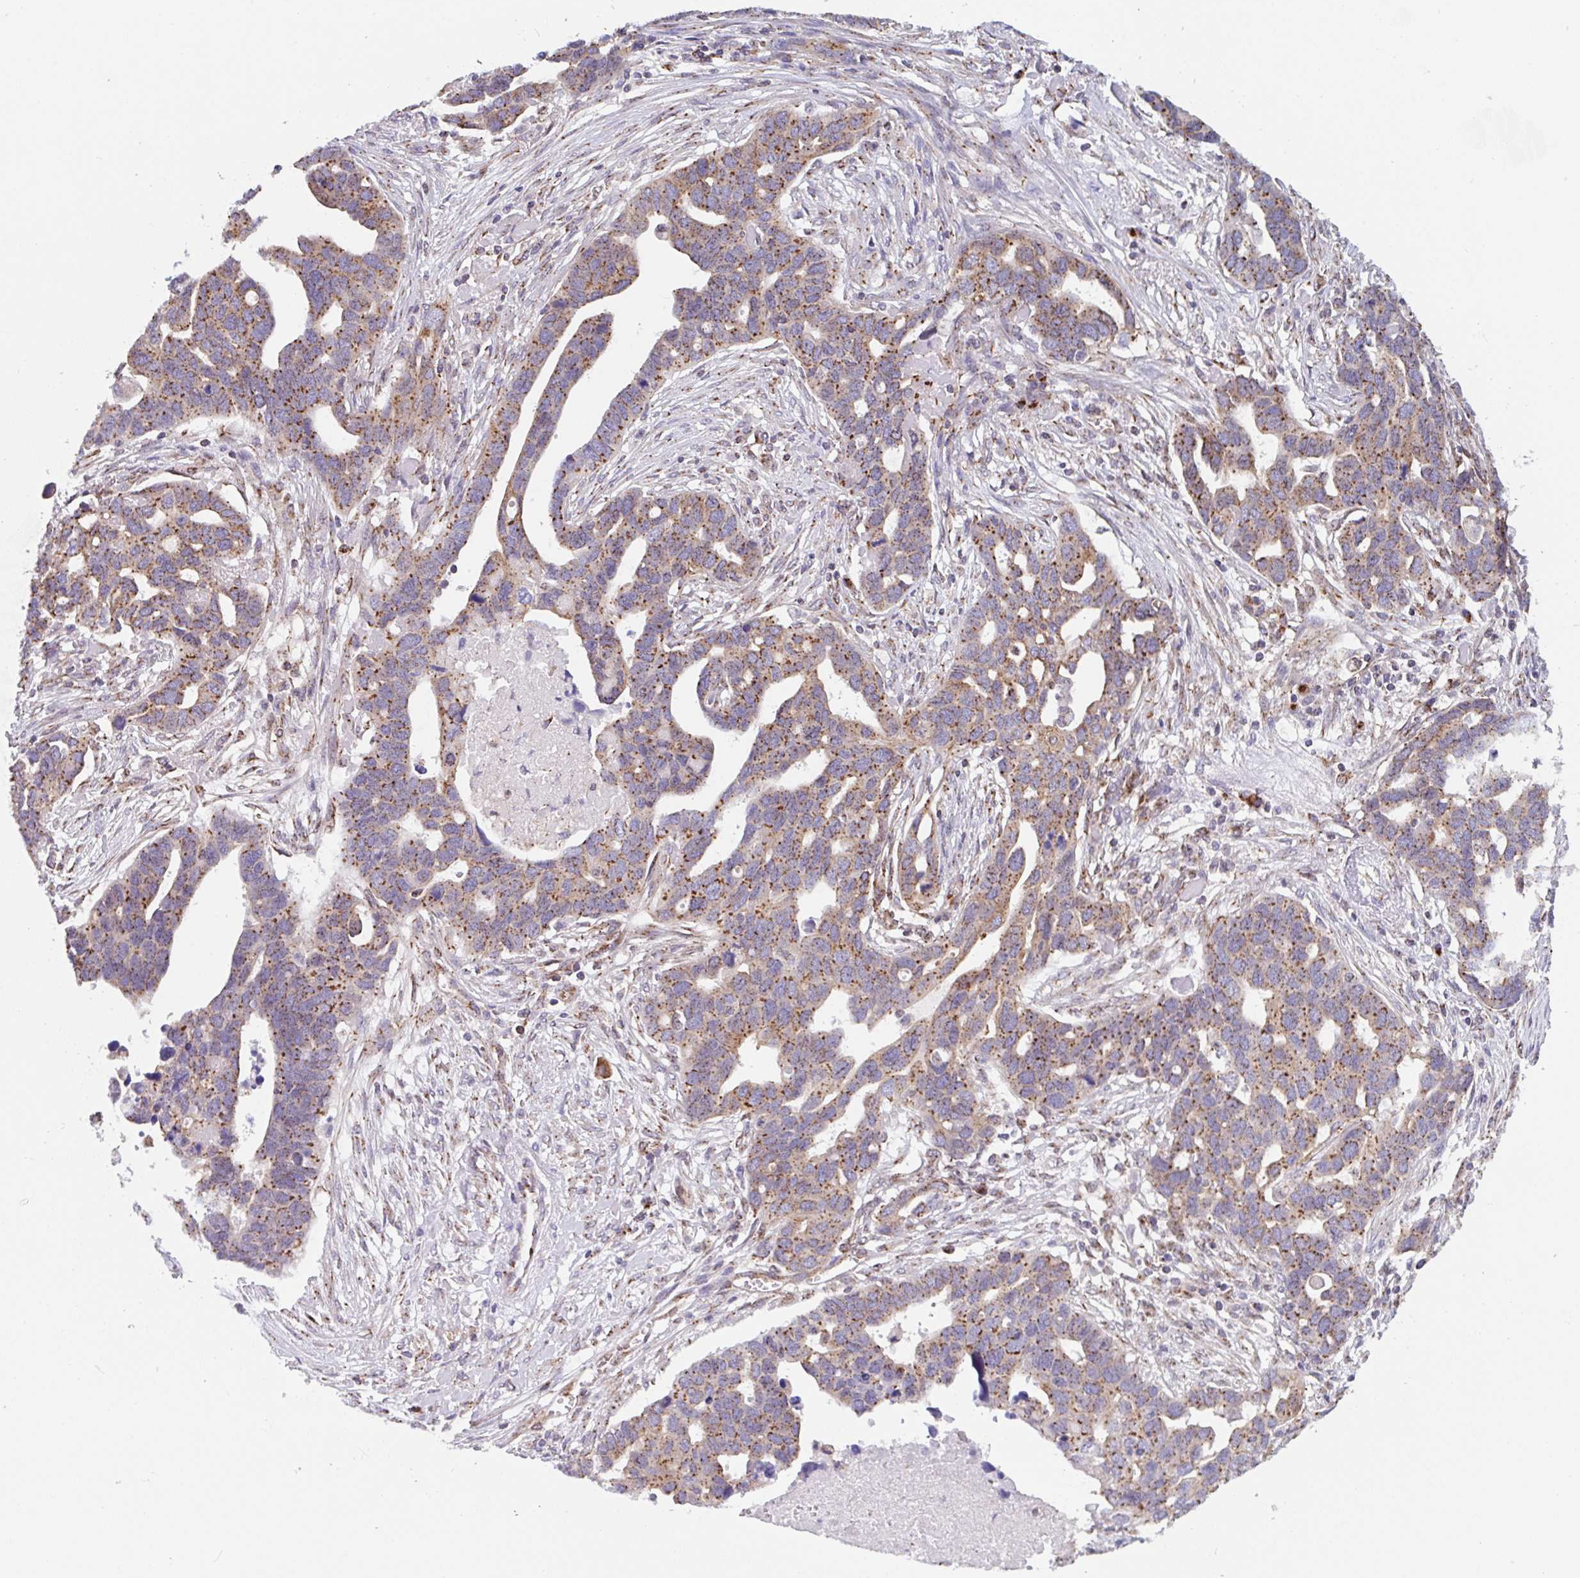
{"staining": {"intensity": "moderate", "quantity": ">75%", "location": "cytoplasmic/membranous"}, "tissue": "ovarian cancer", "cell_type": "Tumor cells", "image_type": "cancer", "snomed": [{"axis": "morphology", "description": "Cystadenocarcinoma, serous, NOS"}, {"axis": "topography", "description": "Ovary"}], "caption": "A high-resolution photomicrograph shows immunohistochemistry (IHC) staining of ovarian cancer (serous cystadenocarcinoma), which reveals moderate cytoplasmic/membranous positivity in about >75% of tumor cells. (brown staining indicates protein expression, while blue staining denotes nuclei).", "gene": "PROSER3", "patient": {"sex": "female", "age": 54}}